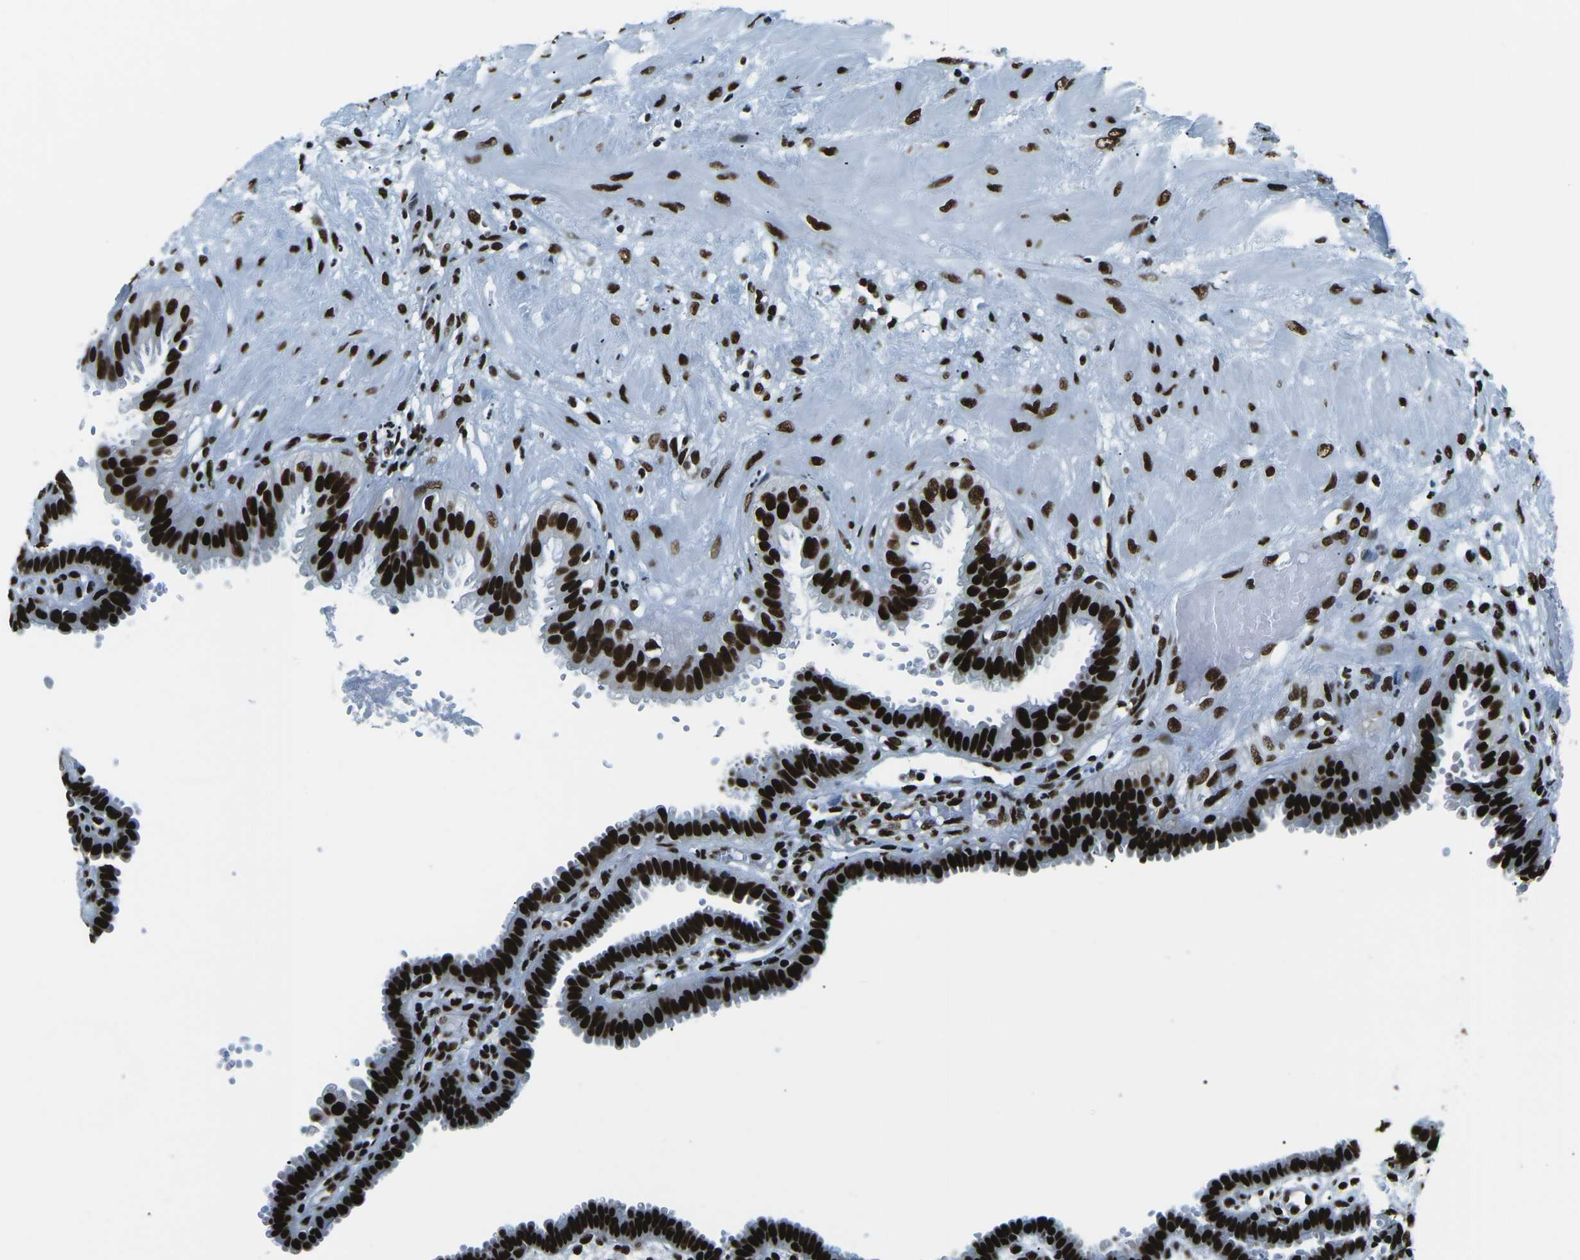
{"staining": {"intensity": "strong", "quantity": ">75%", "location": "nuclear"}, "tissue": "fallopian tube", "cell_type": "Glandular cells", "image_type": "normal", "snomed": [{"axis": "morphology", "description": "Normal tissue, NOS"}, {"axis": "topography", "description": "Fallopian tube"}, {"axis": "topography", "description": "Placenta"}], "caption": "This micrograph displays immunohistochemistry (IHC) staining of benign human fallopian tube, with high strong nuclear staining in about >75% of glandular cells.", "gene": "HNRNPL", "patient": {"sex": "female", "age": 34}}